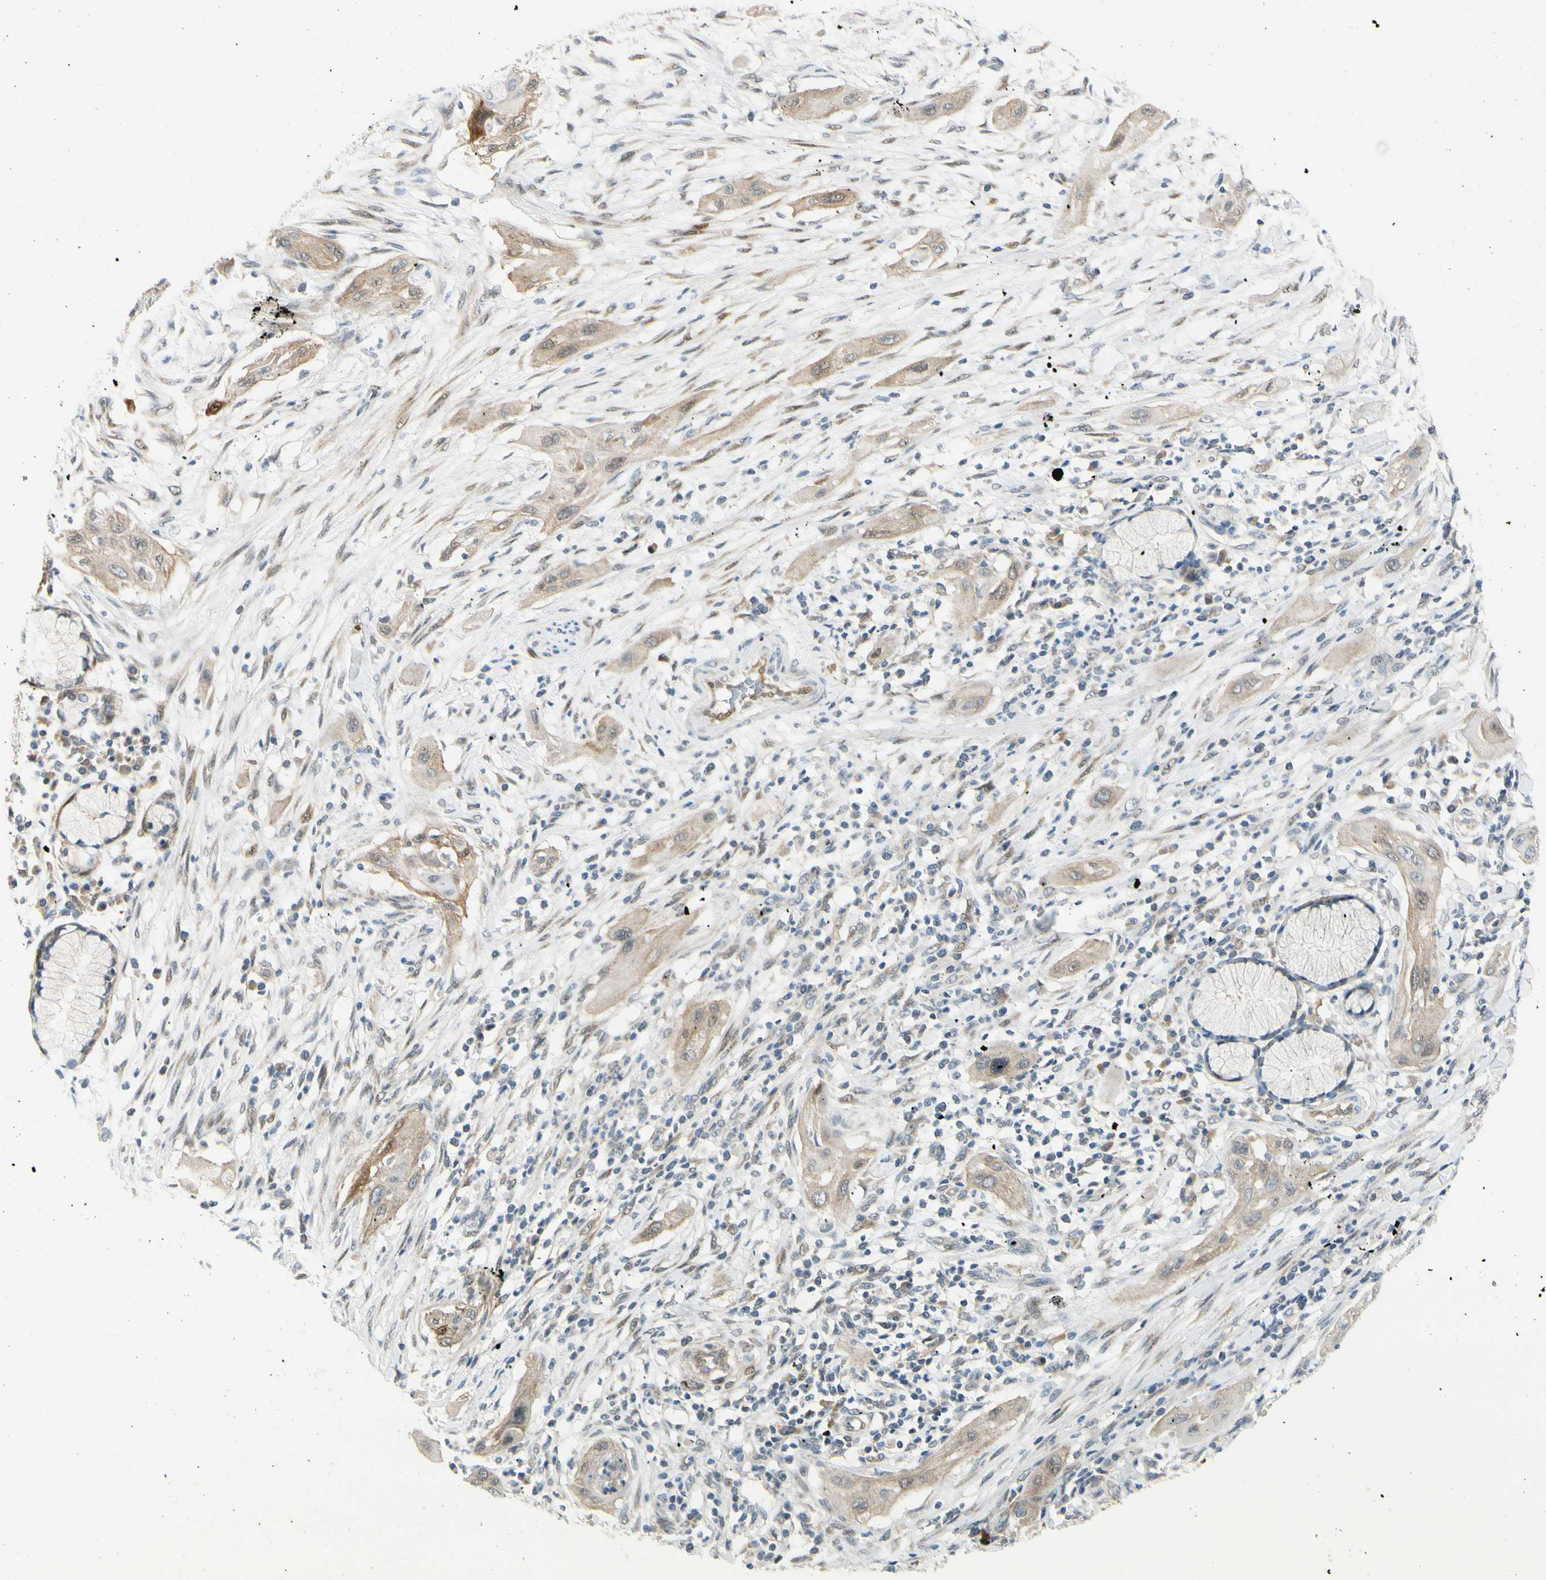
{"staining": {"intensity": "weak", "quantity": "25%-75%", "location": "cytoplasmic/membranous"}, "tissue": "lung cancer", "cell_type": "Tumor cells", "image_type": "cancer", "snomed": [{"axis": "morphology", "description": "Squamous cell carcinoma, NOS"}, {"axis": "topography", "description": "Lung"}], "caption": "Protein staining of lung cancer (squamous cell carcinoma) tissue displays weak cytoplasmic/membranous staining in about 25%-75% of tumor cells. (DAB IHC, brown staining for protein, blue staining for nuclei).", "gene": "FHL2", "patient": {"sex": "female", "age": 47}}